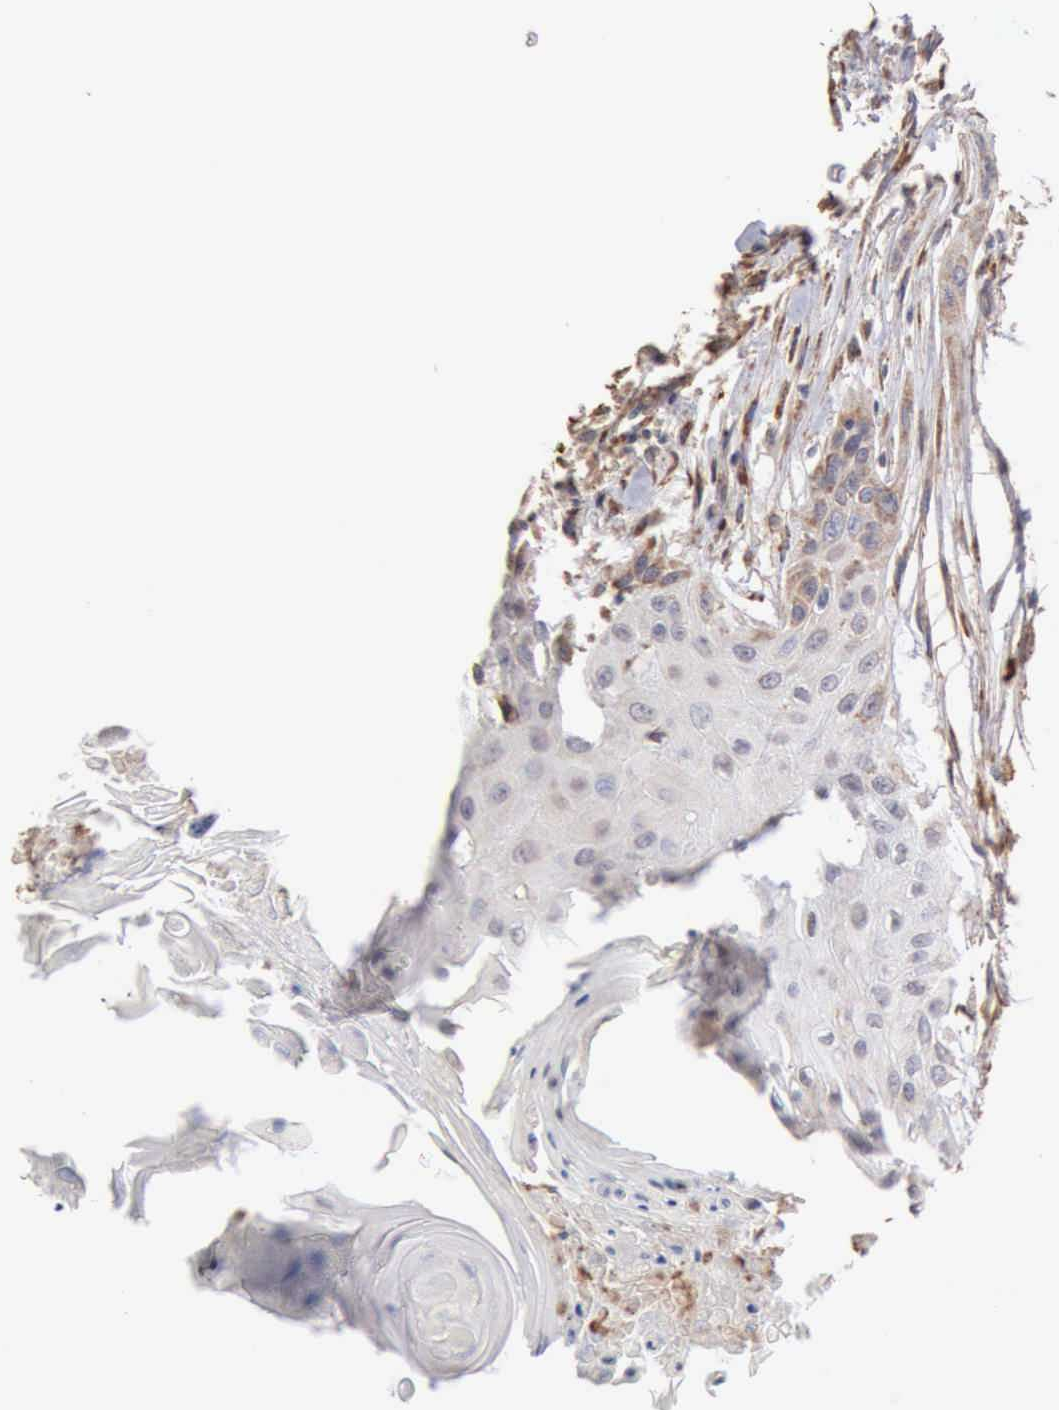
{"staining": {"intensity": "weak", "quantity": "<25%", "location": "cytoplasmic/membranous"}, "tissue": "head and neck cancer", "cell_type": "Tumor cells", "image_type": "cancer", "snomed": [{"axis": "morphology", "description": "Squamous cell carcinoma, NOS"}, {"axis": "morphology", "description": "Squamous cell carcinoma, metastatic, NOS"}, {"axis": "topography", "description": "Lymph node"}, {"axis": "topography", "description": "Salivary gland"}, {"axis": "topography", "description": "Head-Neck"}], "caption": "Head and neck metastatic squamous cell carcinoma stained for a protein using immunohistochemistry (IHC) reveals no staining tumor cells.", "gene": "GPR101", "patient": {"sex": "female", "age": 74}}